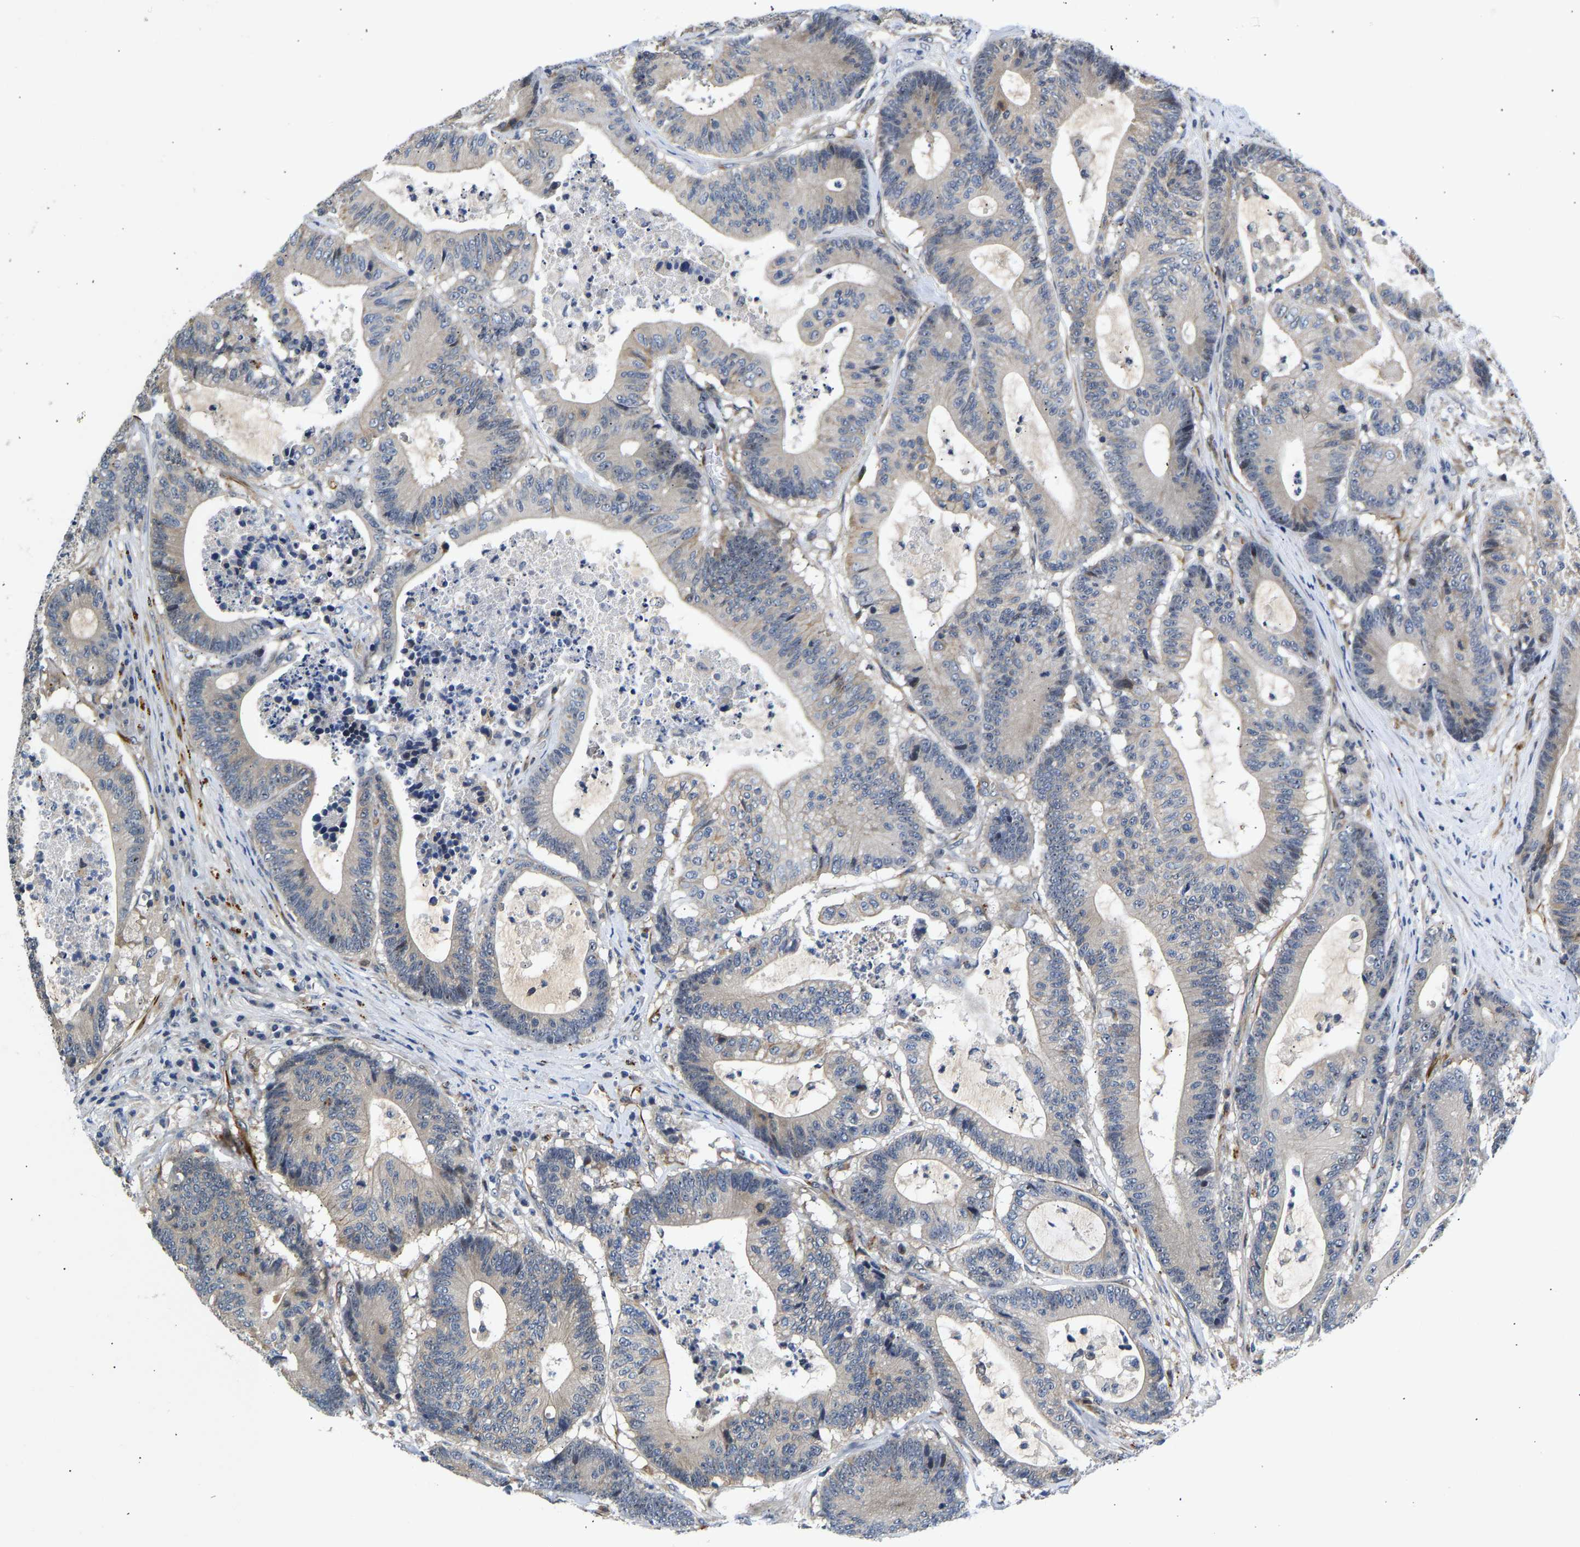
{"staining": {"intensity": "moderate", "quantity": "<25%", "location": "cytoplasmic/membranous"}, "tissue": "colorectal cancer", "cell_type": "Tumor cells", "image_type": "cancer", "snomed": [{"axis": "morphology", "description": "Adenocarcinoma, NOS"}, {"axis": "topography", "description": "Colon"}], "caption": "A micrograph of human colorectal adenocarcinoma stained for a protein displays moderate cytoplasmic/membranous brown staining in tumor cells.", "gene": "RESF1", "patient": {"sex": "female", "age": 84}}